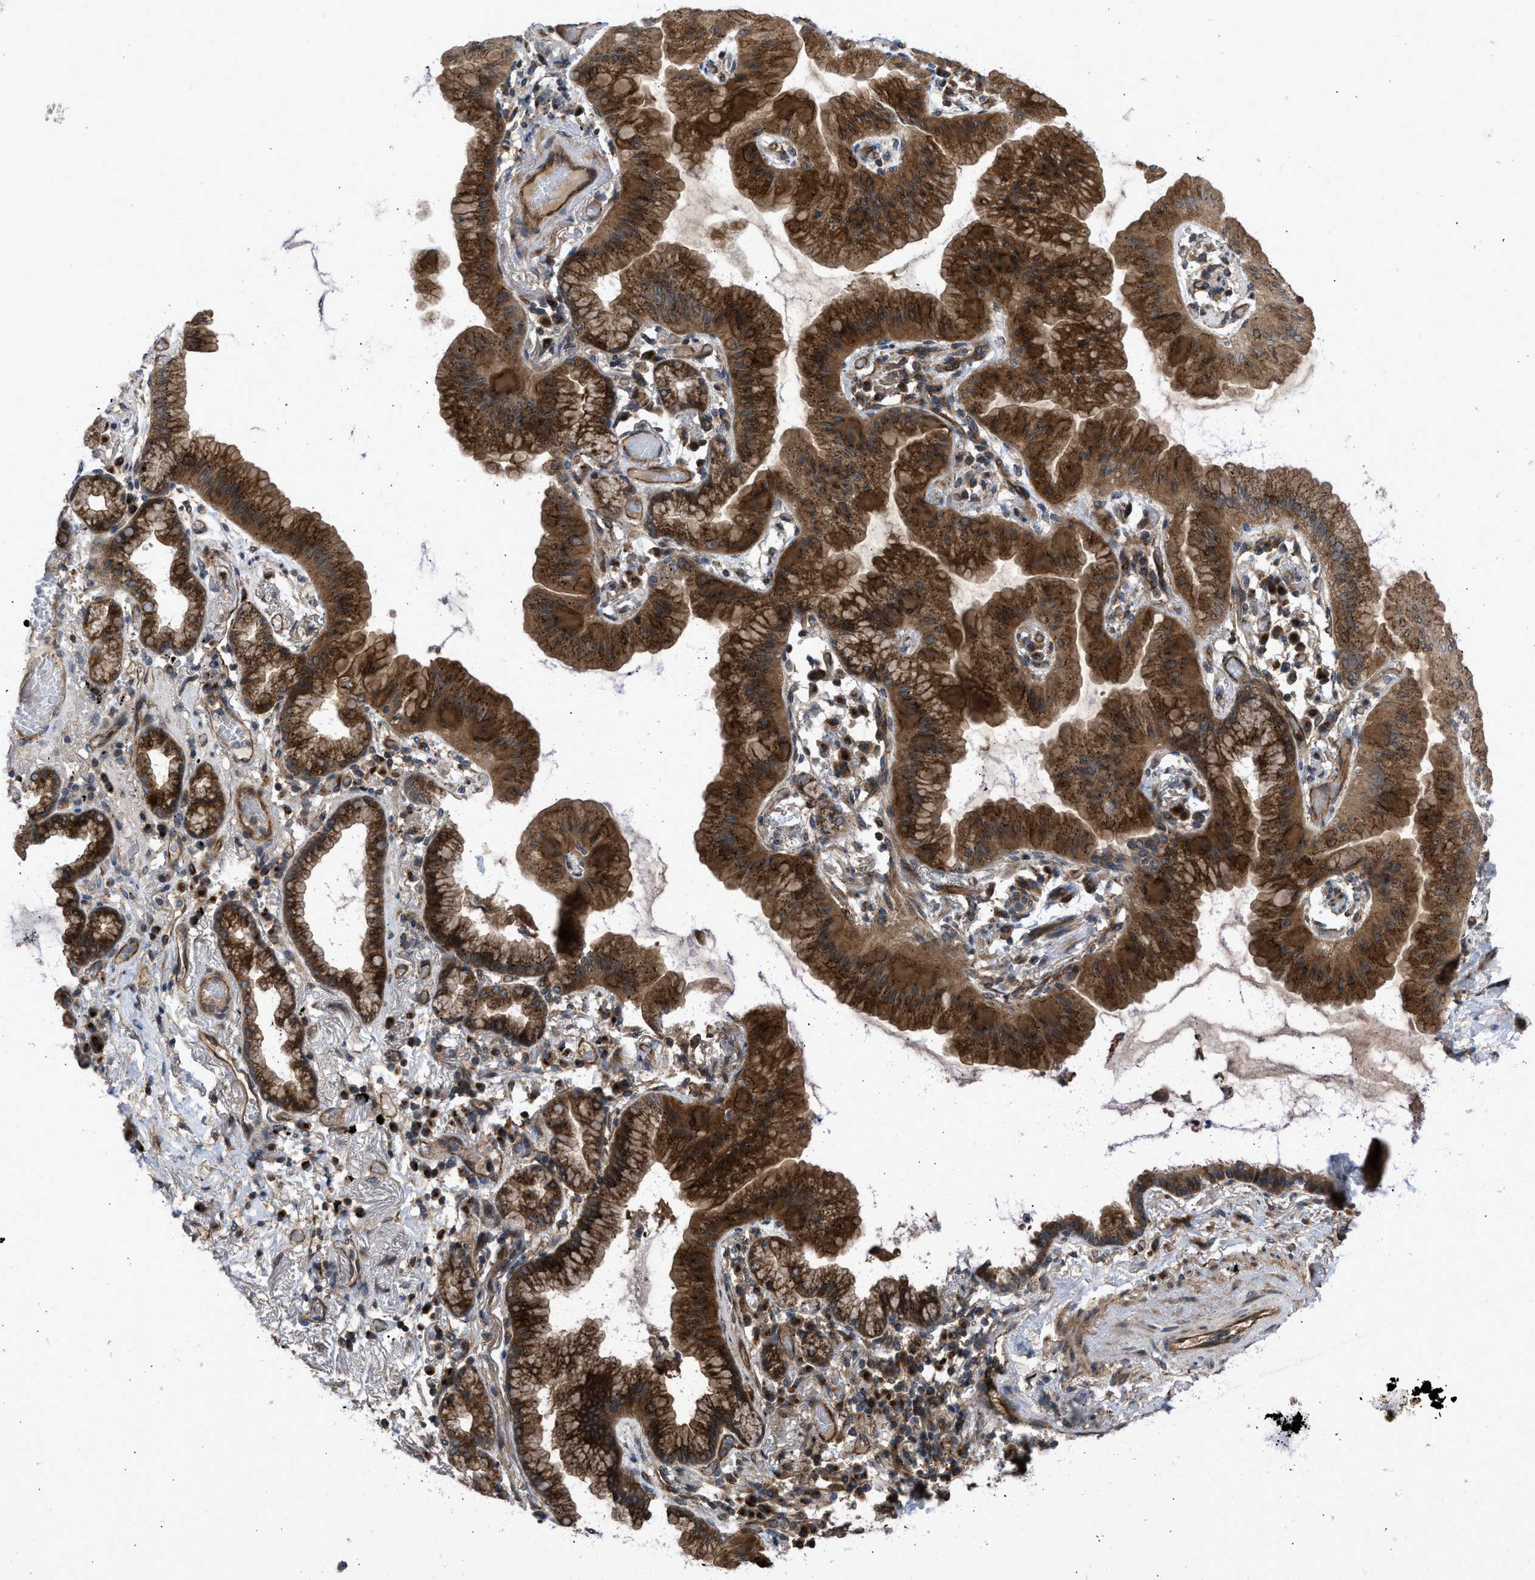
{"staining": {"intensity": "strong", "quantity": ">75%", "location": "cytoplasmic/membranous"}, "tissue": "lung cancer", "cell_type": "Tumor cells", "image_type": "cancer", "snomed": [{"axis": "morphology", "description": "Normal tissue, NOS"}, {"axis": "morphology", "description": "Adenocarcinoma, NOS"}, {"axis": "topography", "description": "Bronchus"}, {"axis": "topography", "description": "Lung"}], "caption": "An immunohistochemistry (IHC) photomicrograph of tumor tissue is shown. Protein staining in brown highlights strong cytoplasmic/membranous positivity in lung adenocarcinoma within tumor cells.", "gene": "GPATCH2L", "patient": {"sex": "female", "age": 70}}